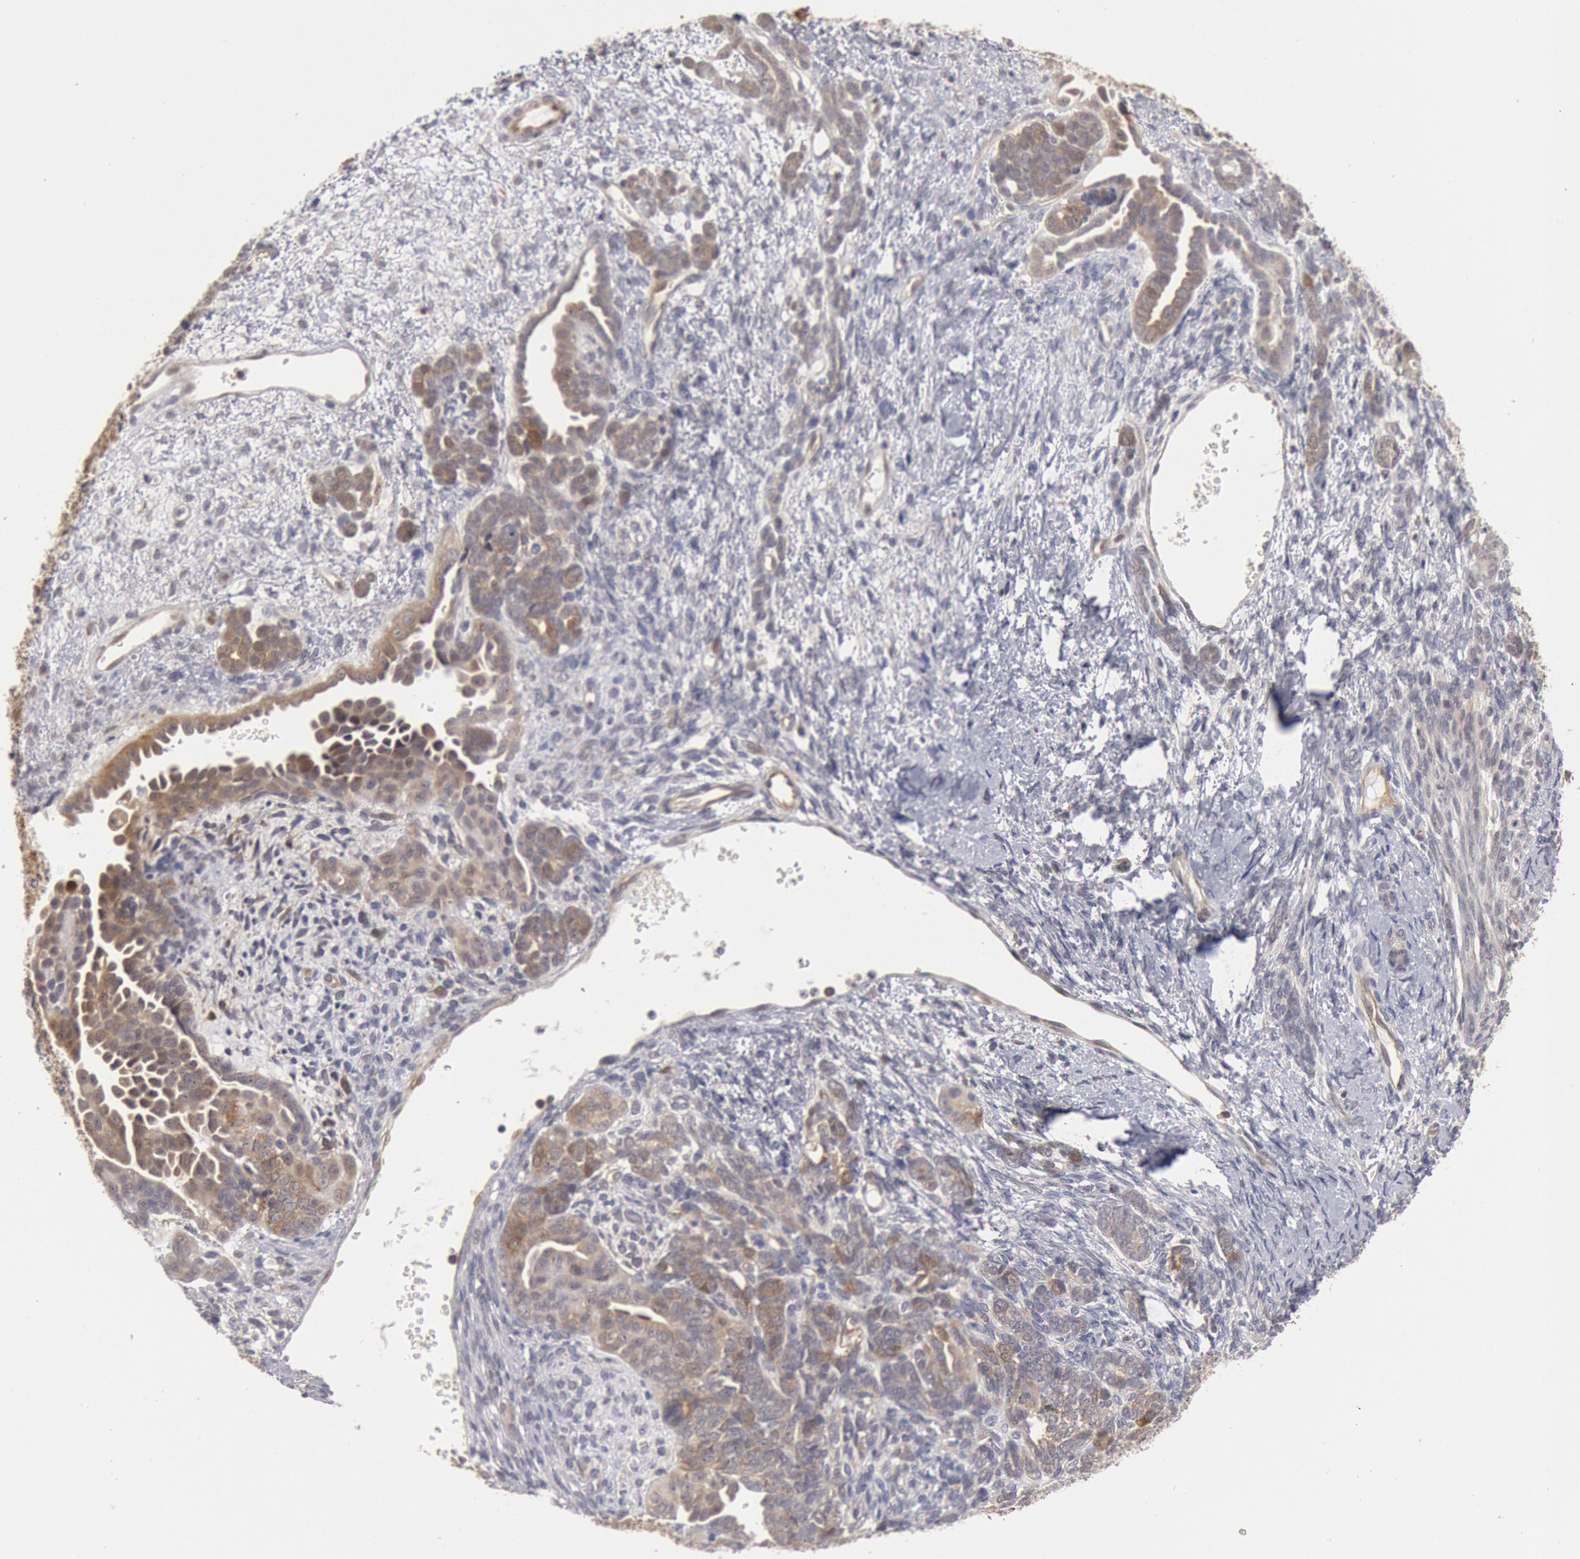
{"staining": {"intensity": "weak", "quantity": "25%-75%", "location": "cytoplasmic/membranous"}, "tissue": "endometrial cancer", "cell_type": "Tumor cells", "image_type": "cancer", "snomed": [{"axis": "morphology", "description": "Neoplasm, malignant, NOS"}, {"axis": "topography", "description": "Endometrium"}], "caption": "Immunohistochemical staining of human neoplasm (malignant) (endometrial) demonstrates low levels of weak cytoplasmic/membranous protein expression in about 25%-75% of tumor cells. (Stains: DAB in brown, nuclei in blue, Microscopy: brightfield microscopy at high magnification).", "gene": "DNAJA1", "patient": {"sex": "female", "age": 74}}